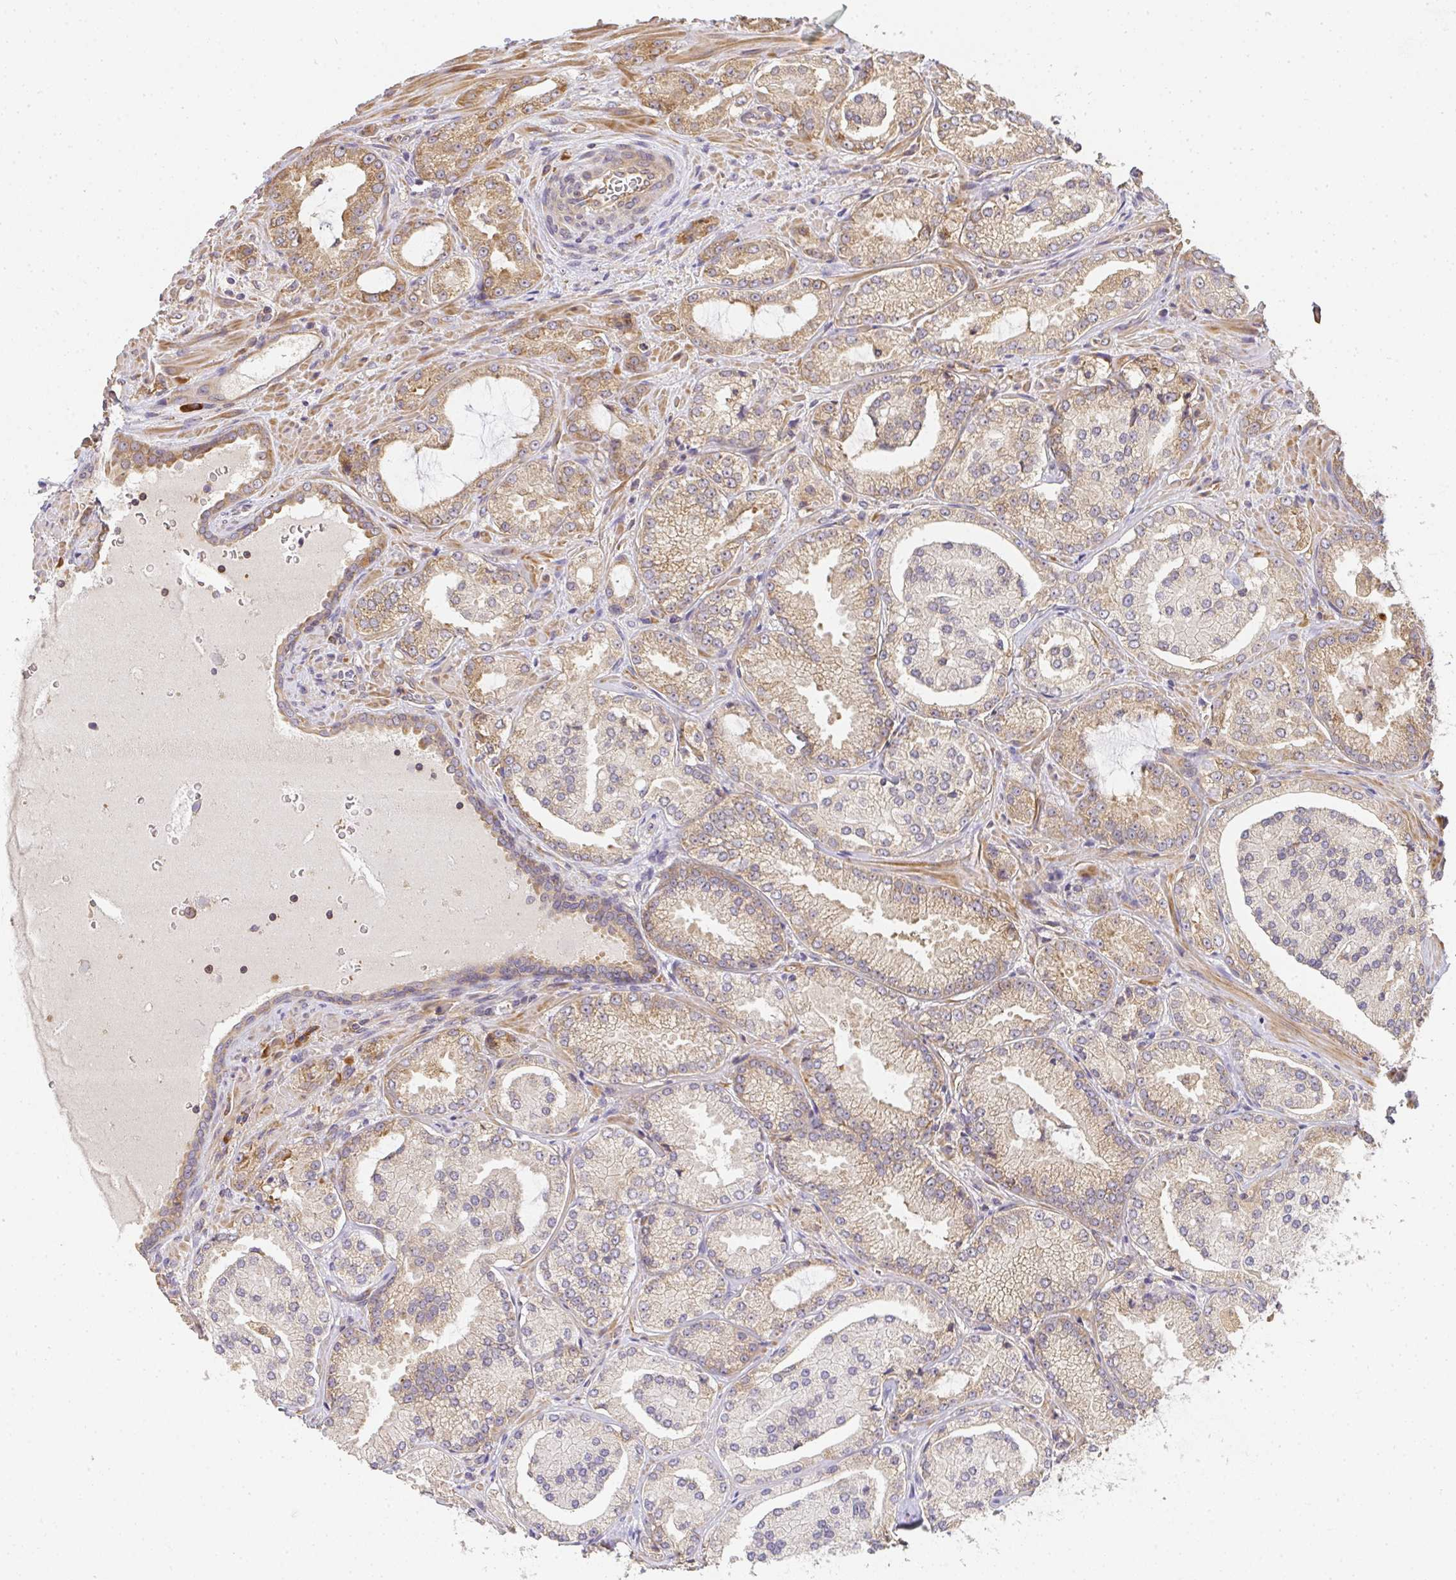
{"staining": {"intensity": "weak", "quantity": ">75%", "location": "cytoplasmic/membranous"}, "tissue": "prostate cancer", "cell_type": "Tumor cells", "image_type": "cancer", "snomed": [{"axis": "morphology", "description": "Adenocarcinoma, High grade"}, {"axis": "topography", "description": "Prostate"}], "caption": "Weak cytoplasmic/membranous staining is seen in approximately >75% of tumor cells in prostate adenocarcinoma (high-grade).", "gene": "SLC35B3", "patient": {"sex": "male", "age": 73}}